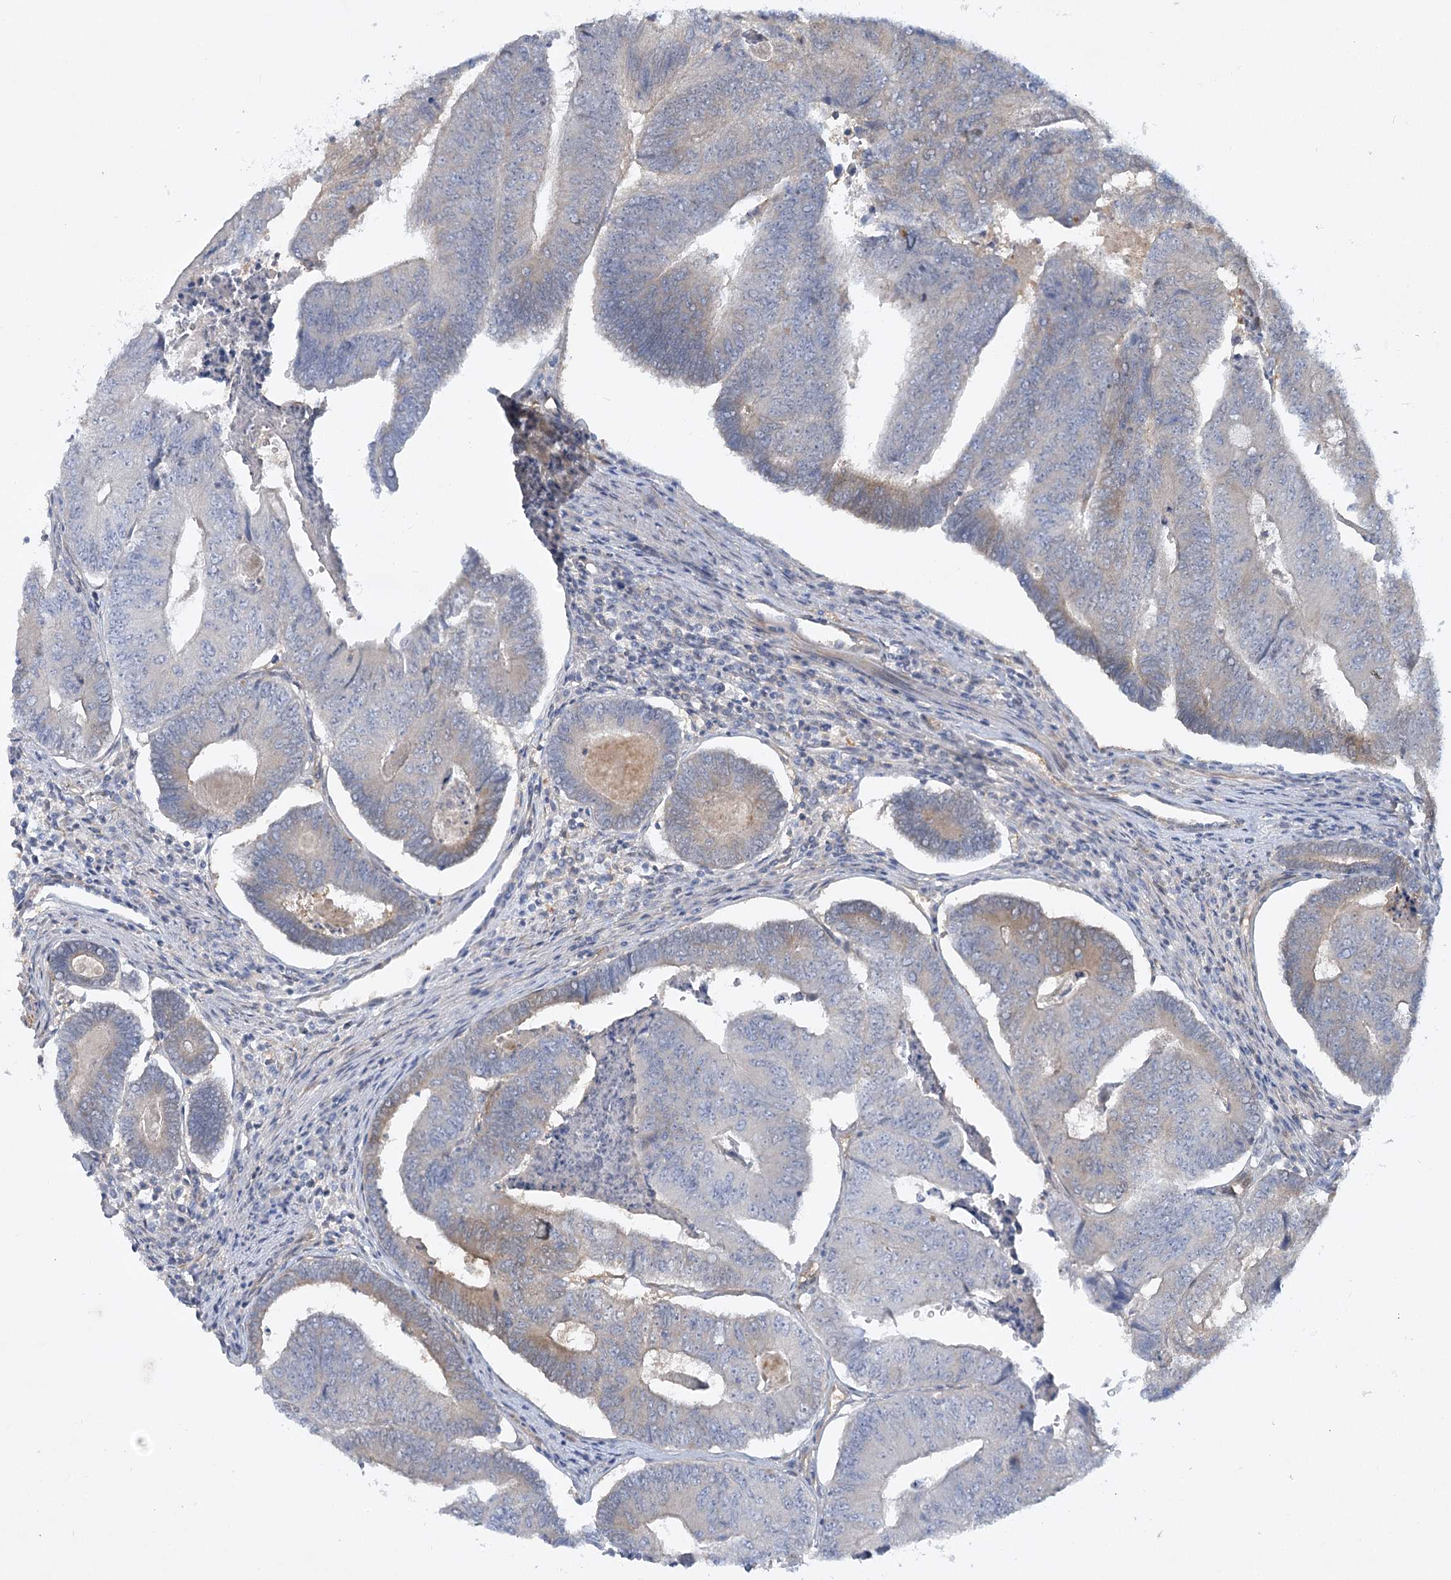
{"staining": {"intensity": "negative", "quantity": "none", "location": "none"}, "tissue": "colorectal cancer", "cell_type": "Tumor cells", "image_type": "cancer", "snomed": [{"axis": "morphology", "description": "Adenocarcinoma, NOS"}, {"axis": "topography", "description": "Colon"}], "caption": "High magnification brightfield microscopy of colorectal adenocarcinoma stained with DAB (brown) and counterstained with hematoxylin (blue): tumor cells show no significant staining. (IHC, brightfield microscopy, high magnification).", "gene": "AAMDC", "patient": {"sex": "female", "age": 67}}